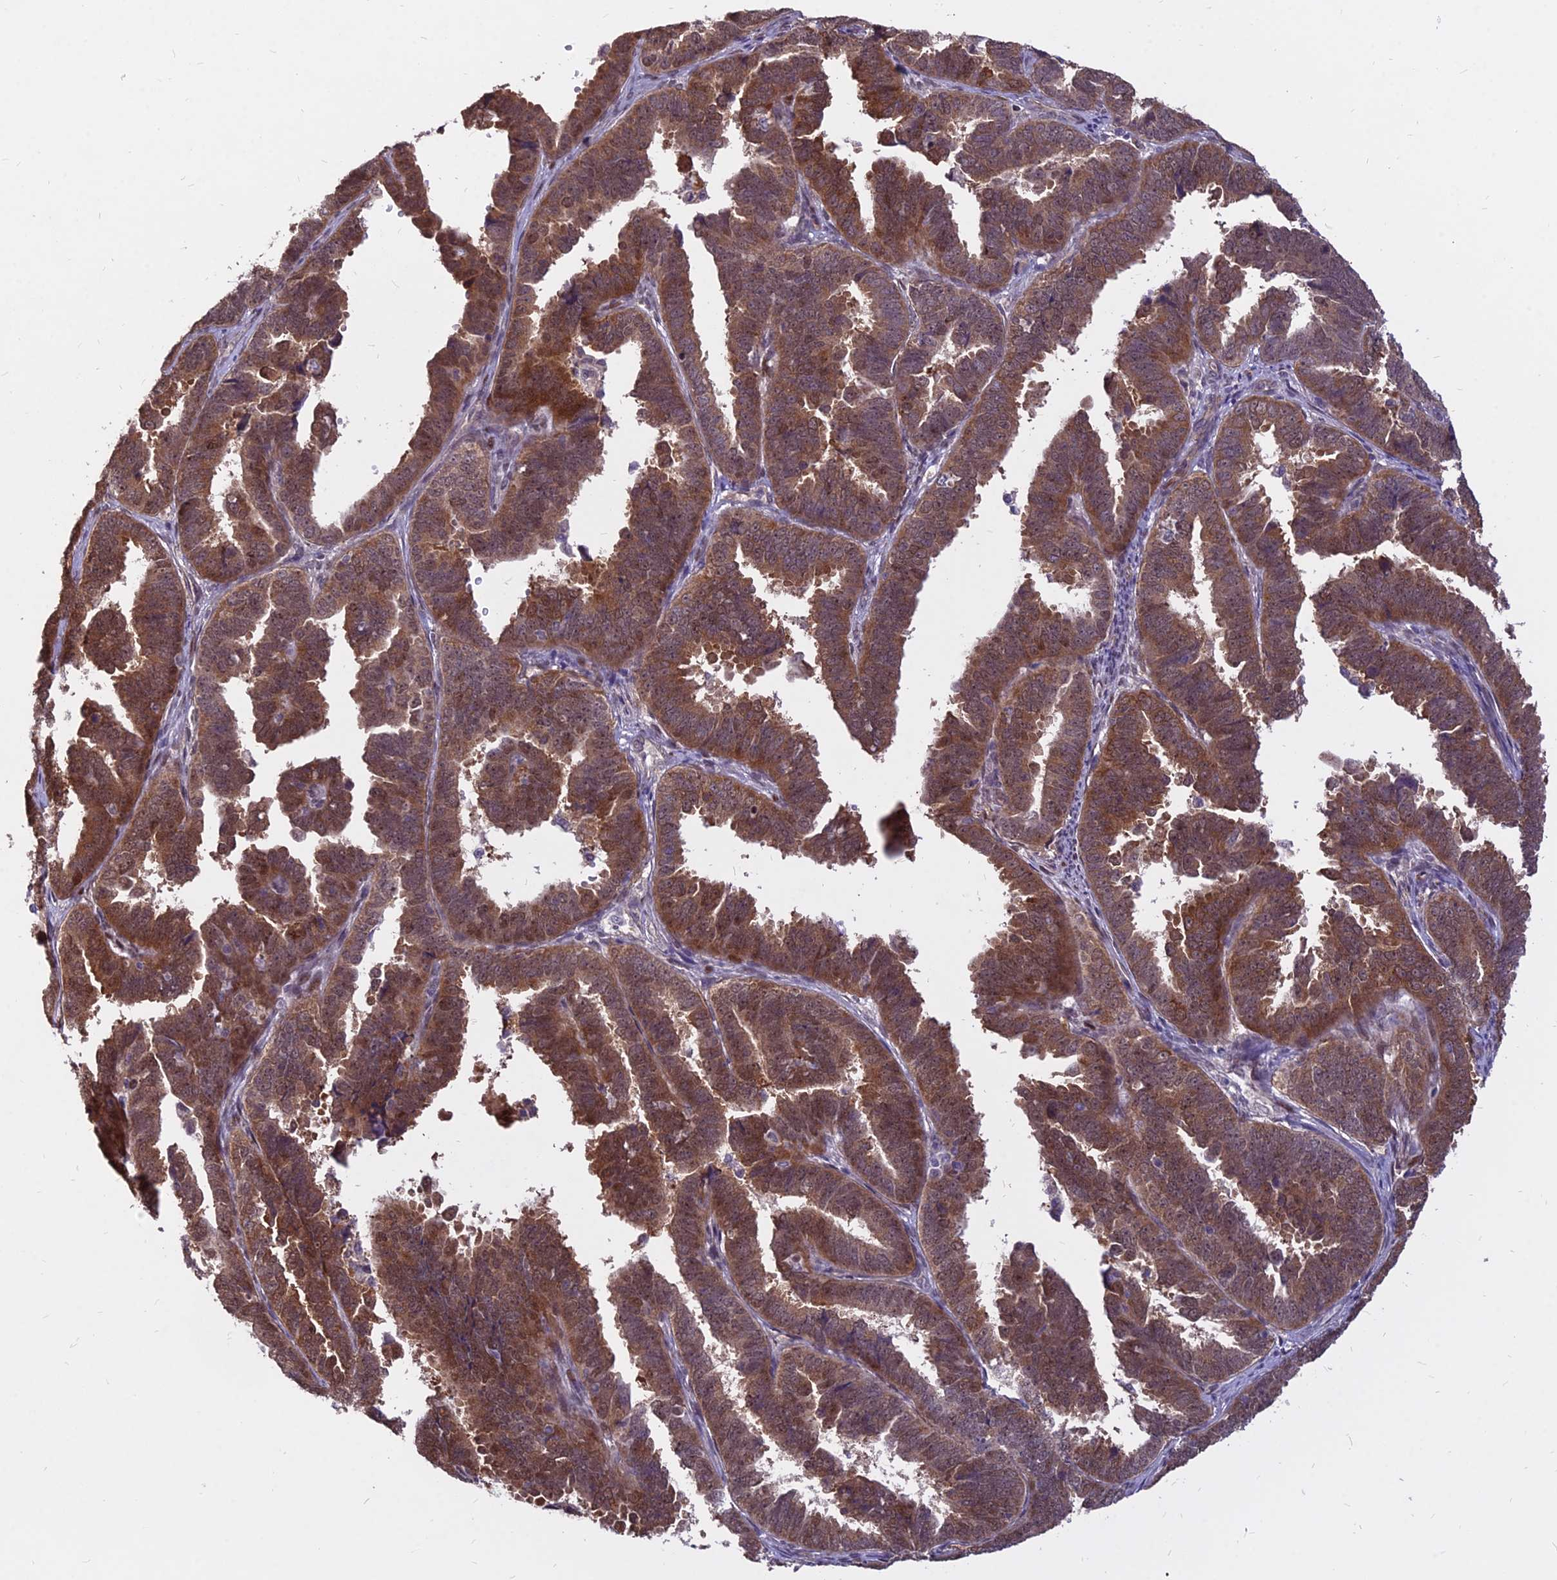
{"staining": {"intensity": "strong", "quantity": ">75%", "location": "cytoplasmic/membranous,nuclear"}, "tissue": "endometrial cancer", "cell_type": "Tumor cells", "image_type": "cancer", "snomed": [{"axis": "morphology", "description": "Adenocarcinoma, NOS"}, {"axis": "topography", "description": "Endometrium"}], "caption": "A micrograph of human adenocarcinoma (endometrial) stained for a protein demonstrates strong cytoplasmic/membranous and nuclear brown staining in tumor cells. The protein of interest is shown in brown color, while the nuclei are stained blue.", "gene": "C11orf68", "patient": {"sex": "female", "age": 75}}